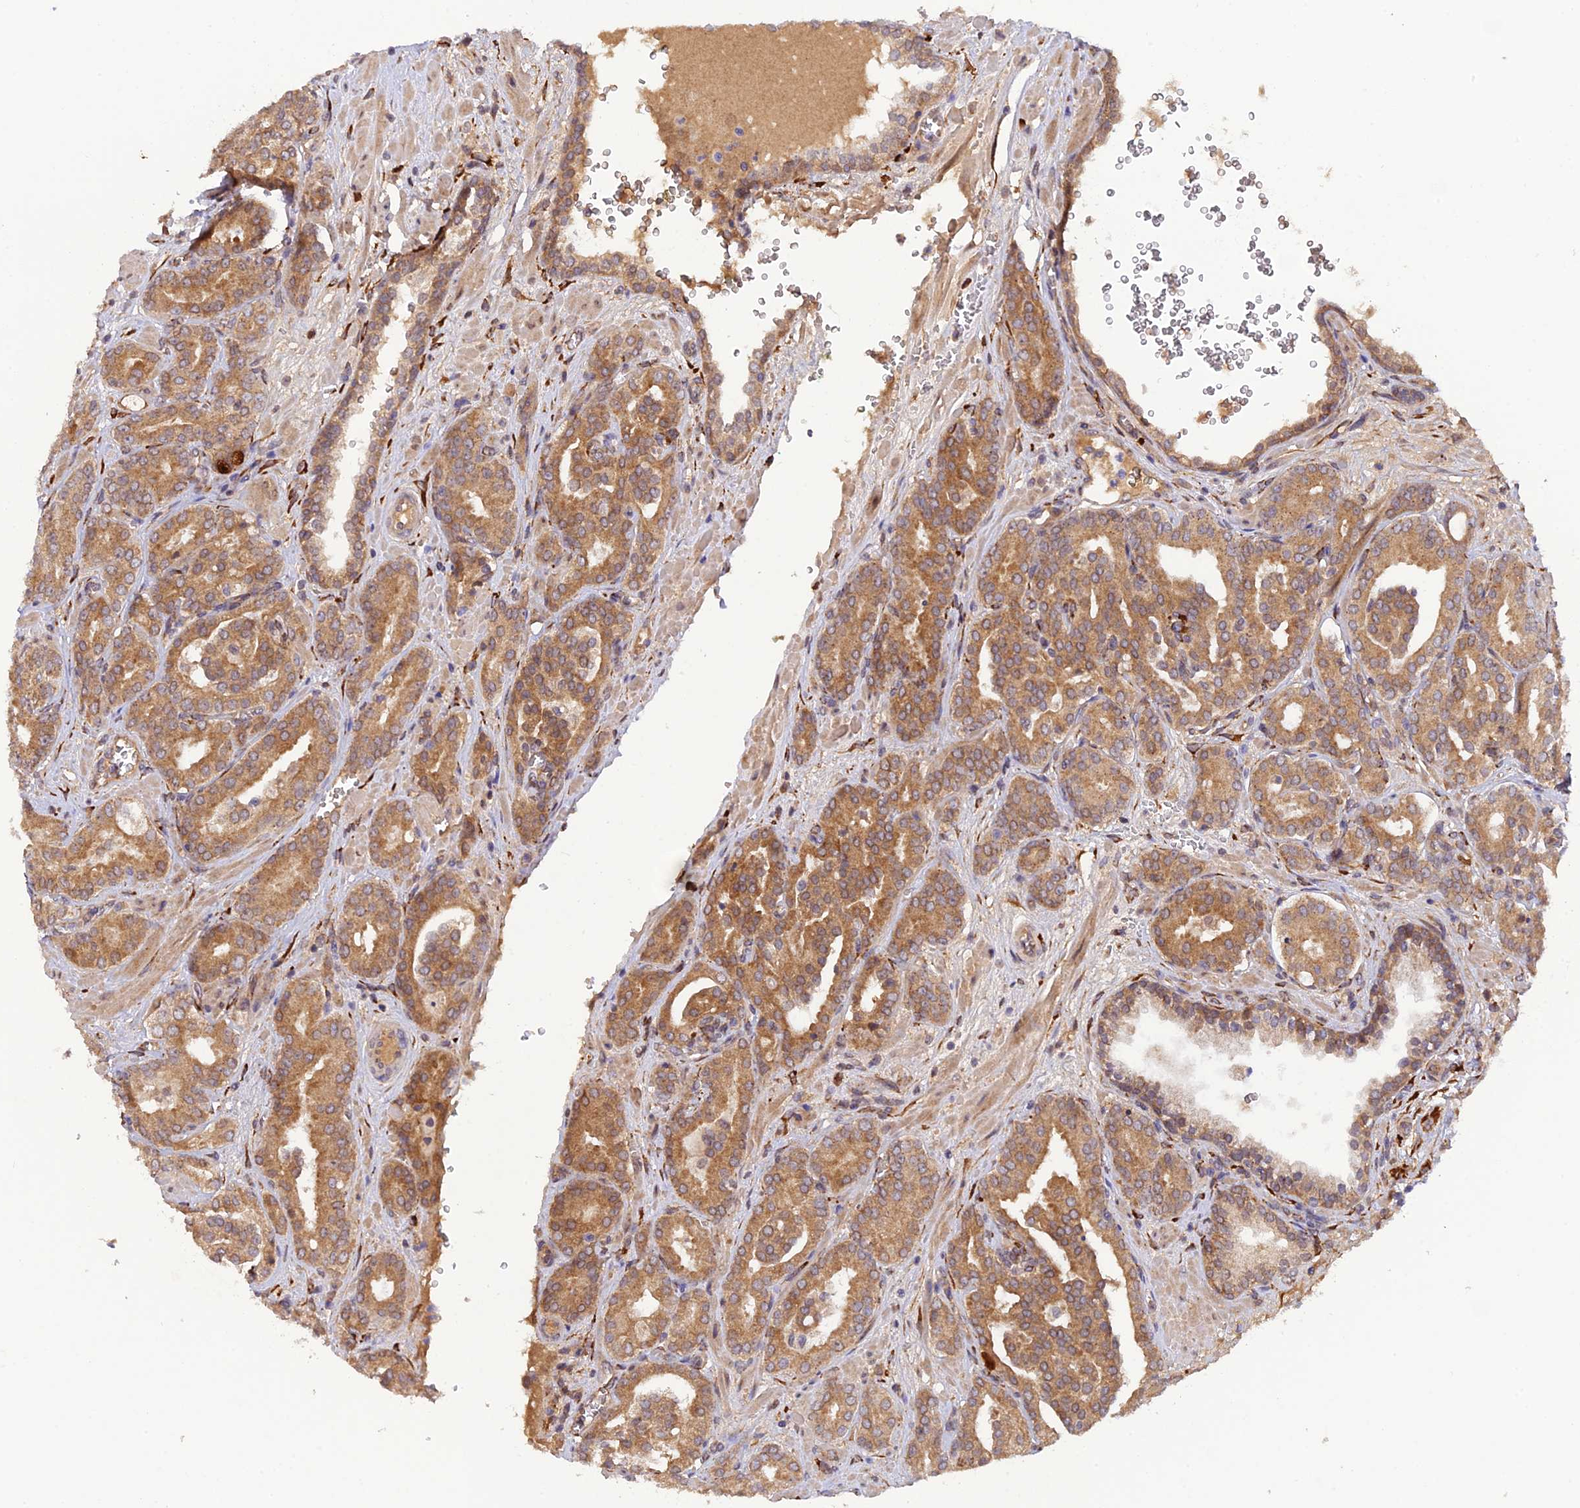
{"staining": {"intensity": "moderate", "quantity": ">75%", "location": "cytoplasmic/membranous"}, "tissue": "prostate cancer", "cell_type": "Tumor cells", "image_type": "cancer", "snomed": [{"axis": "morphology", "description": "Adenocarcinoma, High grade"}, {"axis": "topography", "description": "Prostate"}], "caption": "This histopathology image displays IHC staining of prostate cancer, with medium moderate cytoplasmic/membranous staining in approximately >75% of tumor cells.", "gene": "P3H3", "patient": {"sex": "male", "age": 66}}